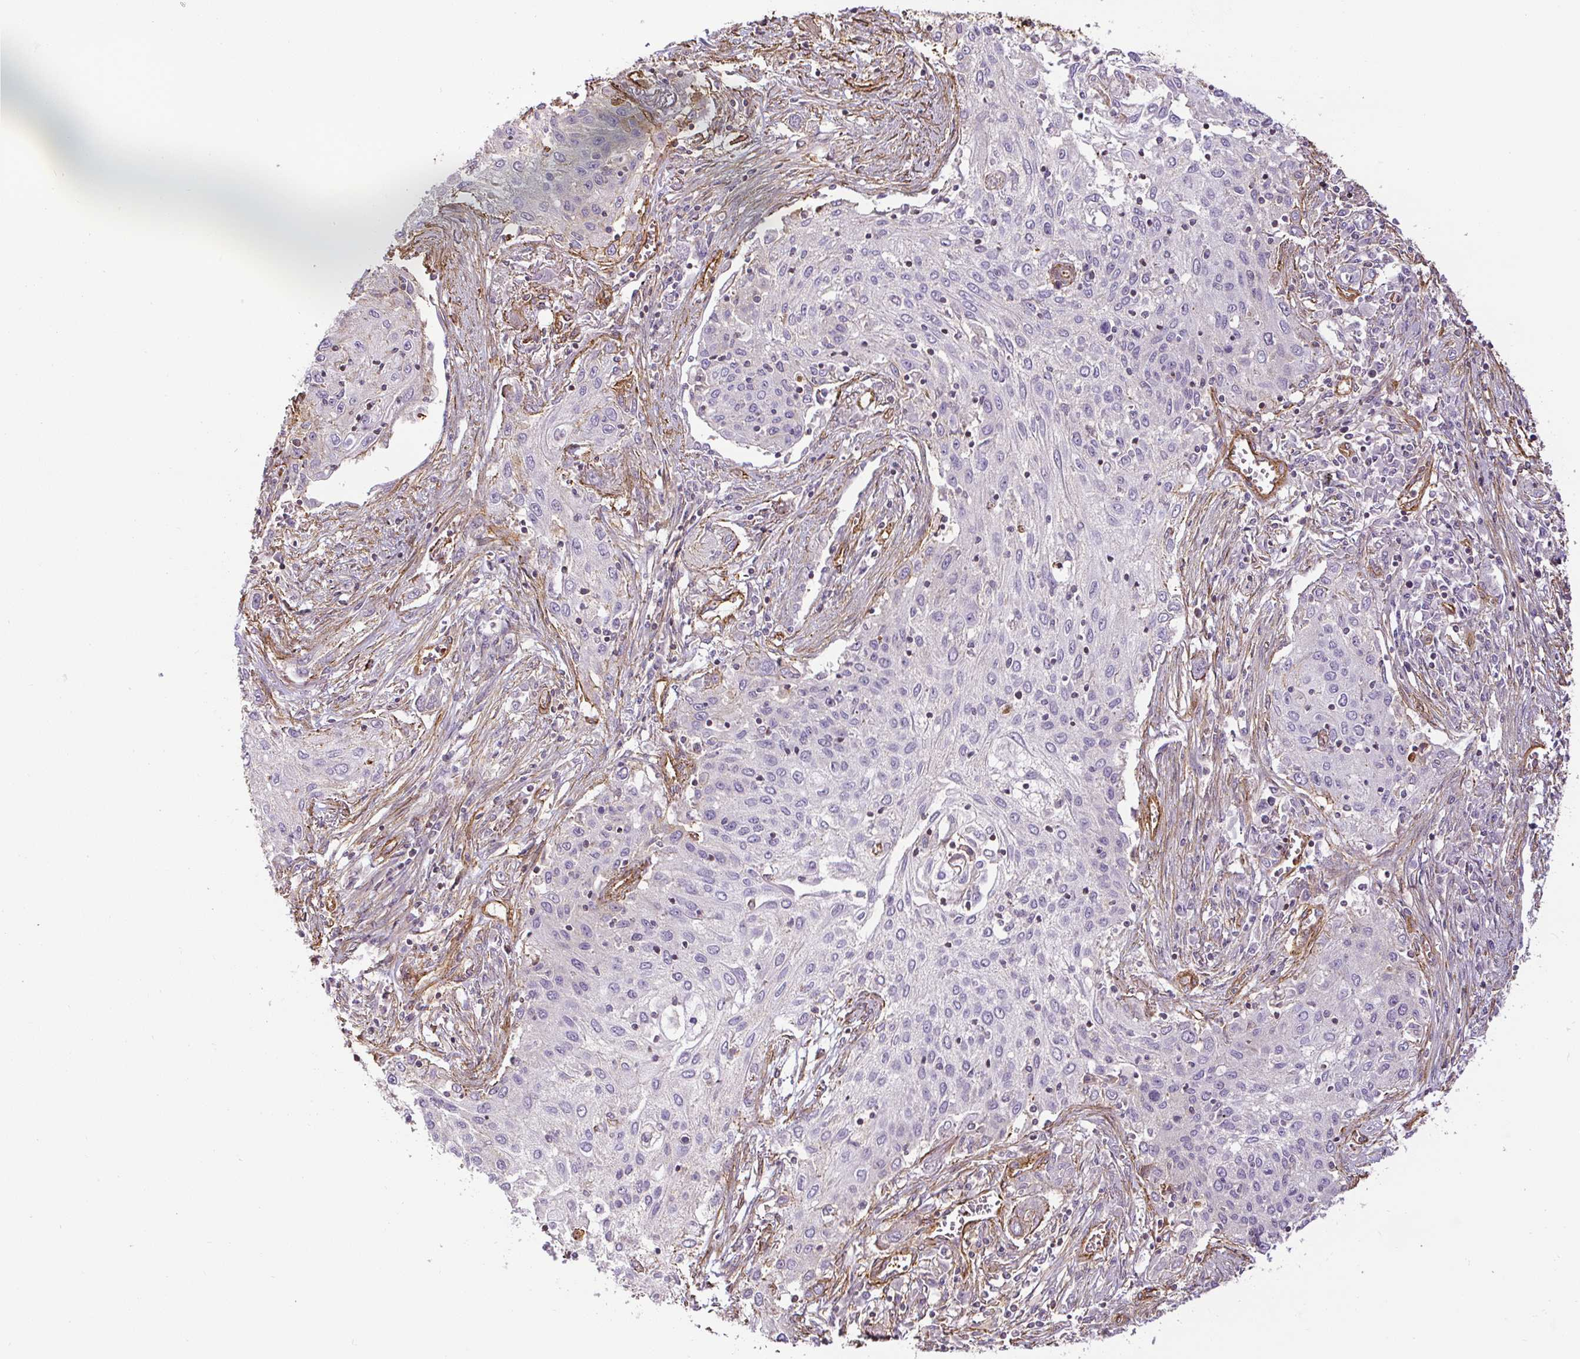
{"staining": {"intensity": "negative", "quantity": "none", "location": "none"}, "tissue": "lung cancer", "cell_type": "Tumor cells", "image_type": "cancer", "snomed": [{"axis": "morphology", "description": "Squamous cell carcinoma, NOS"}, {"axis": "topography", "description": "Lung"}], "caption": "The IHC photomicrograph has no significant staining in tumor cells of lung cancer tissue. Brightfield microscopy of immunohistochemistry (IHC) stained with DAB (brown) and hematoxylin (blue), captured at high magnification.", "gene": "MYL12A", "patient": {"sex": "female", "age": 69}}